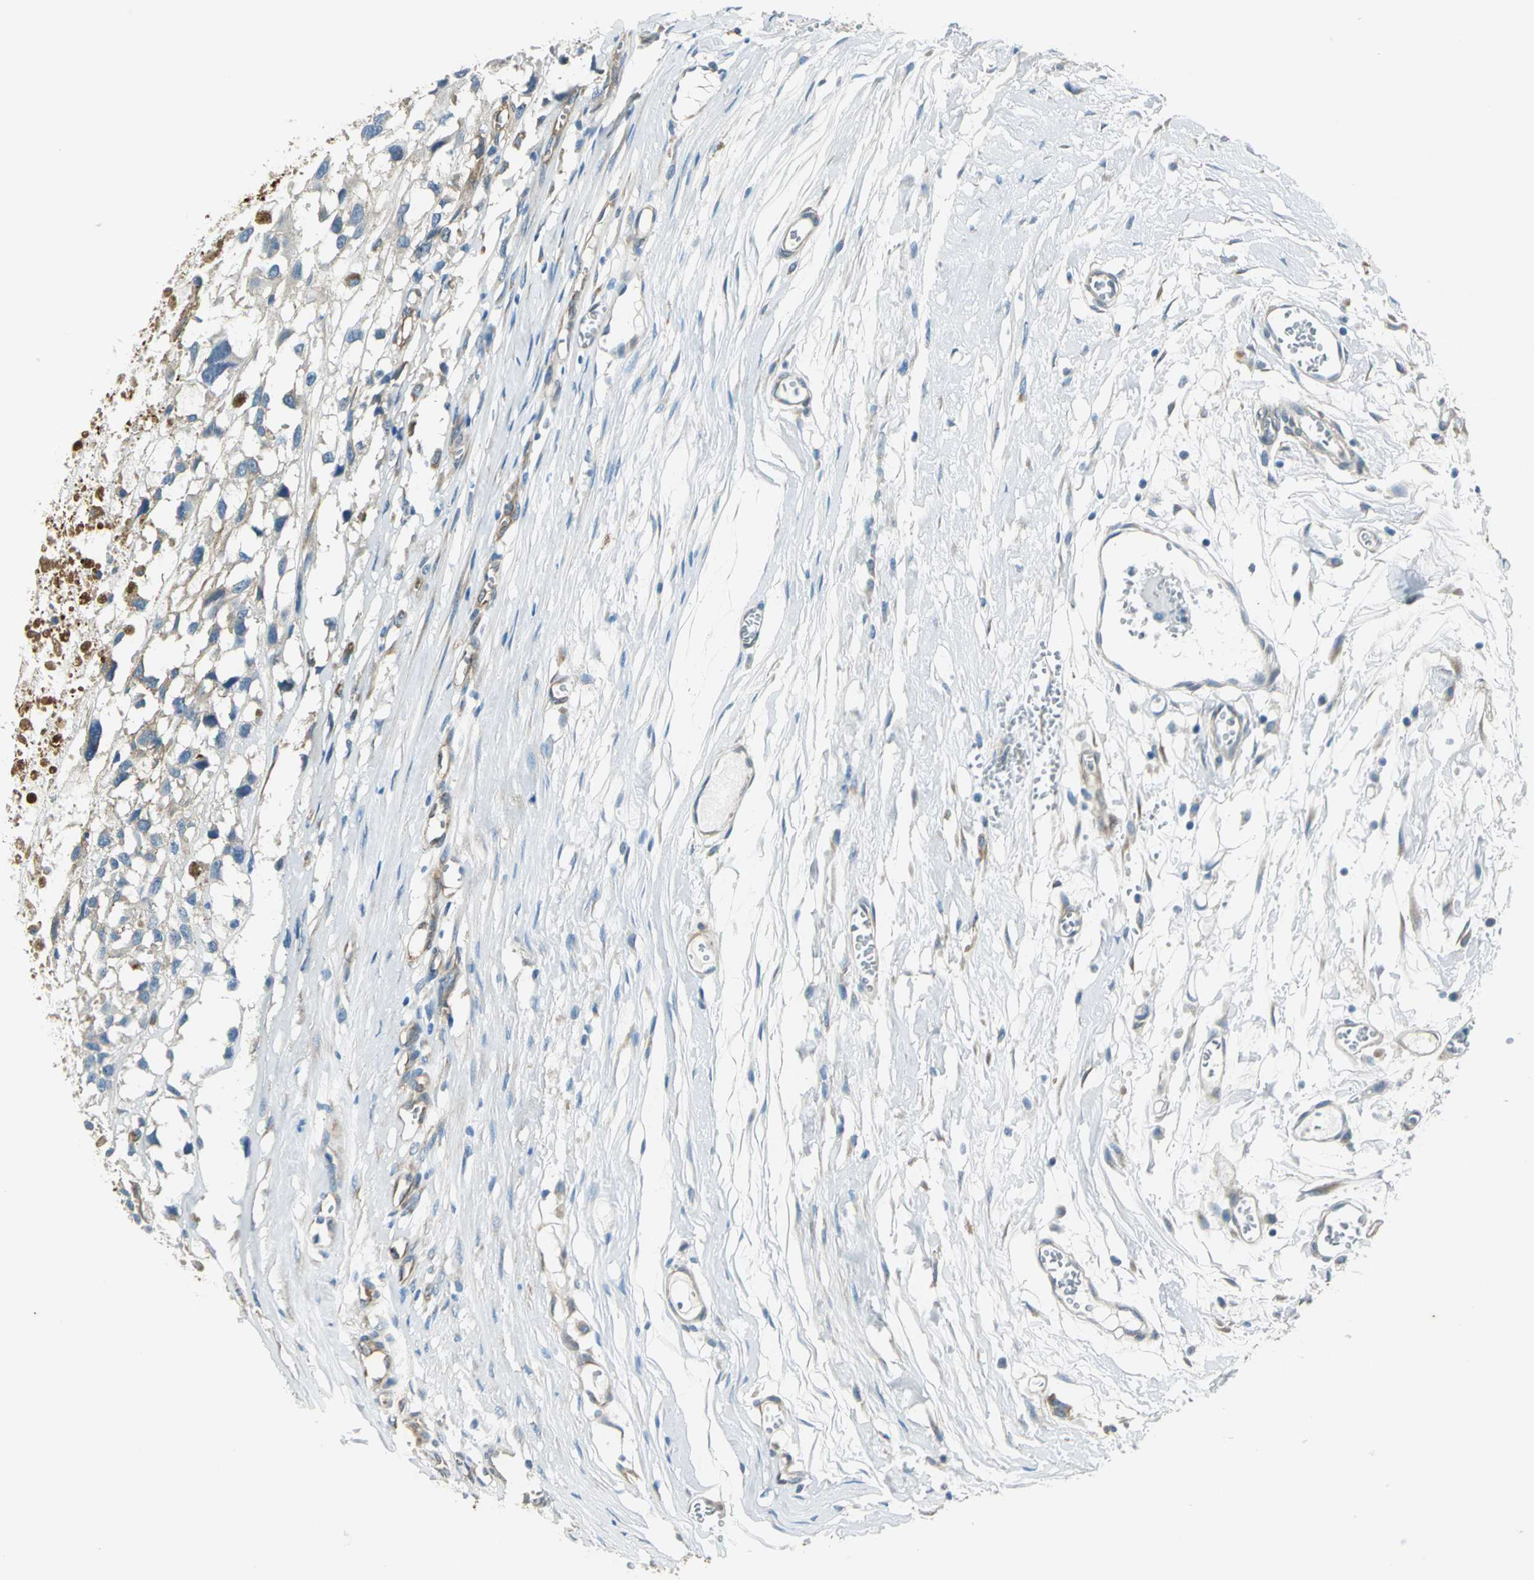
{"staining": {"intensity": "weak", "quantity": "<25%", "location": "cytoplasmic/membranous"}, "tissue": "melanoma", "cell_type": "Tumor cells", "image_type": "cancer", "snomed": [{"axis": "morphology", "description": "Malignant melanoma, Metastatic site"}, {"axis": "topography", "description": "Lymph node"}], "caption": "Immunohistochemistry photomicrograph of neoplastic tissue: human melanoma stained with DAB (3,3'-diaminobenzidine) exhibits no significant protein positivity in tumor cells. (Immunohistochemistry, brightfield microscopy, high magnification).", "gene": "CDC42EP1", "patient": {"sex": "male", "age": 59}}